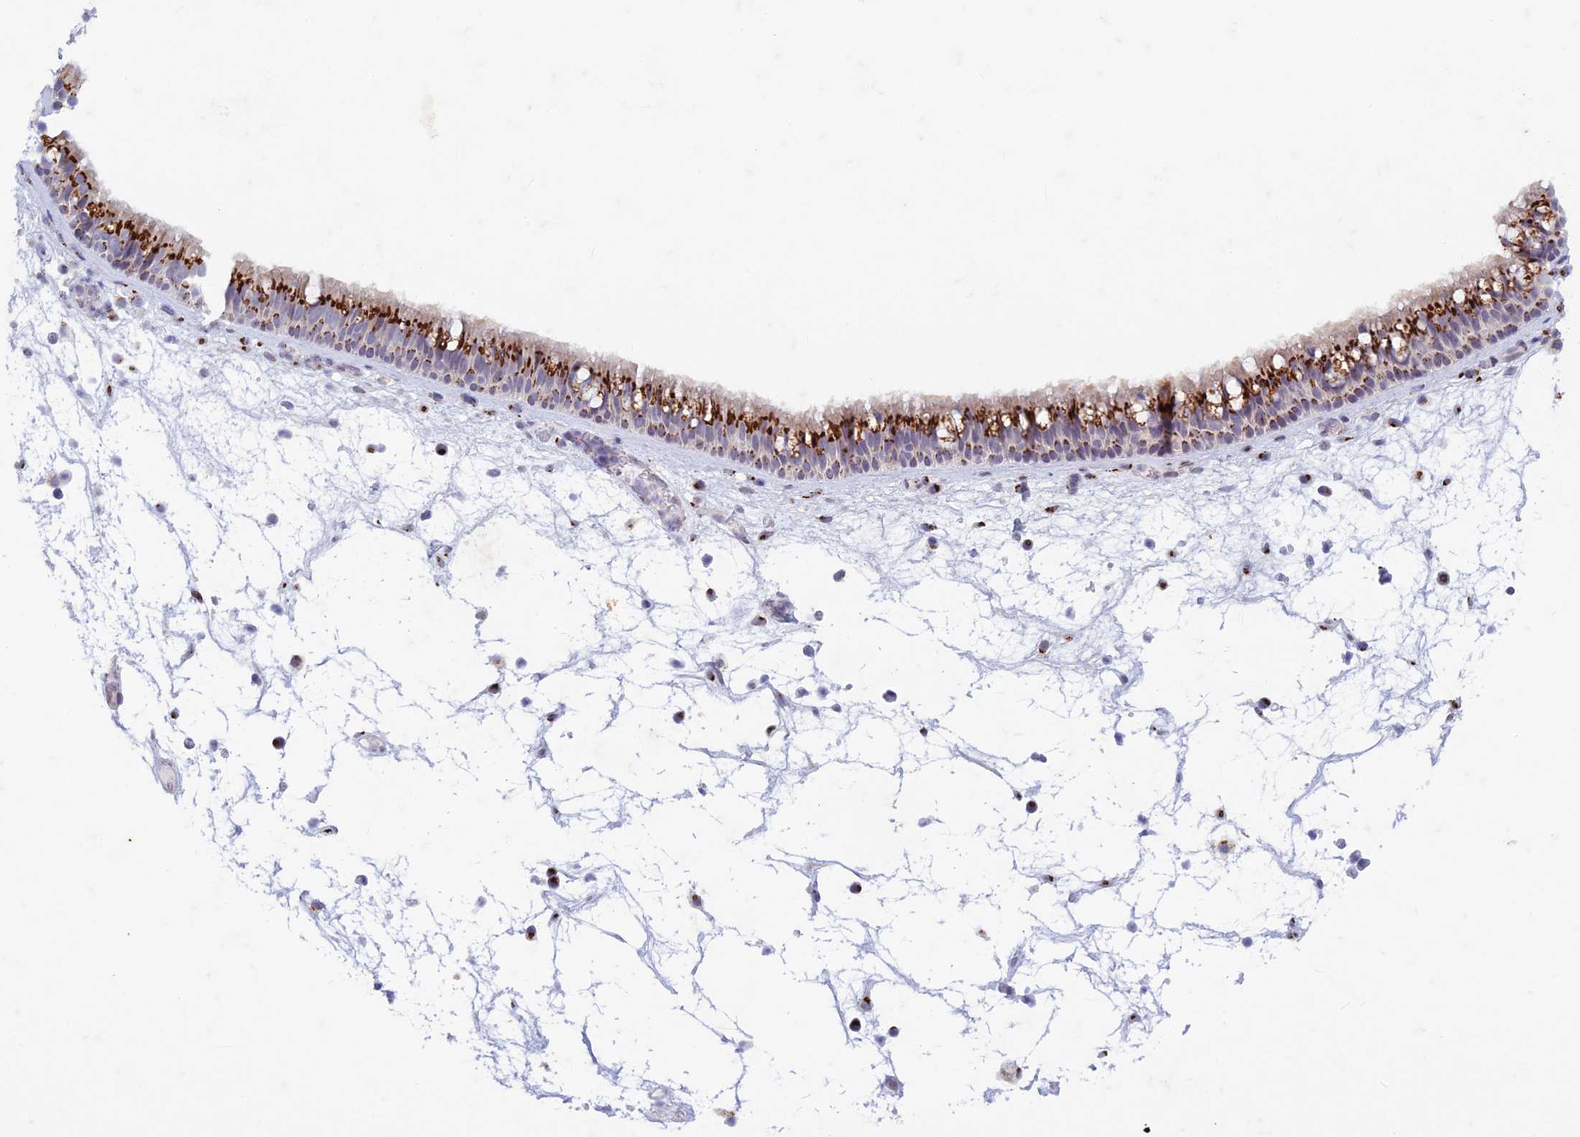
{"staining": {"intensity": "strong", "quantity": "25%-75%", "location": "cytoplasmic/membranous"}, "tissue": "nasopharynx", "cell_type": "Respiratory epithelial cells", "image_type": "normal", "snomed": [{"axis": "morphology", "description": "Normal tissue, NOS"}, {"axis": "morphology", "description": "Inflammation, NOS"}, {"axis": "morphology", "description": "Malignant melanoma, Metastatic site"}, {"axis": "topography", "description": "Nasopharynx"}], "caption": "Immunohistochemical staining of benign human nasopharynx displays high levels of strong cytoplasmic/membranous expression in approximately 25%-75% of respiratory epithelial cells.", "gene": "FAM3C", "patient": {"sex": "male", "age": 70}}